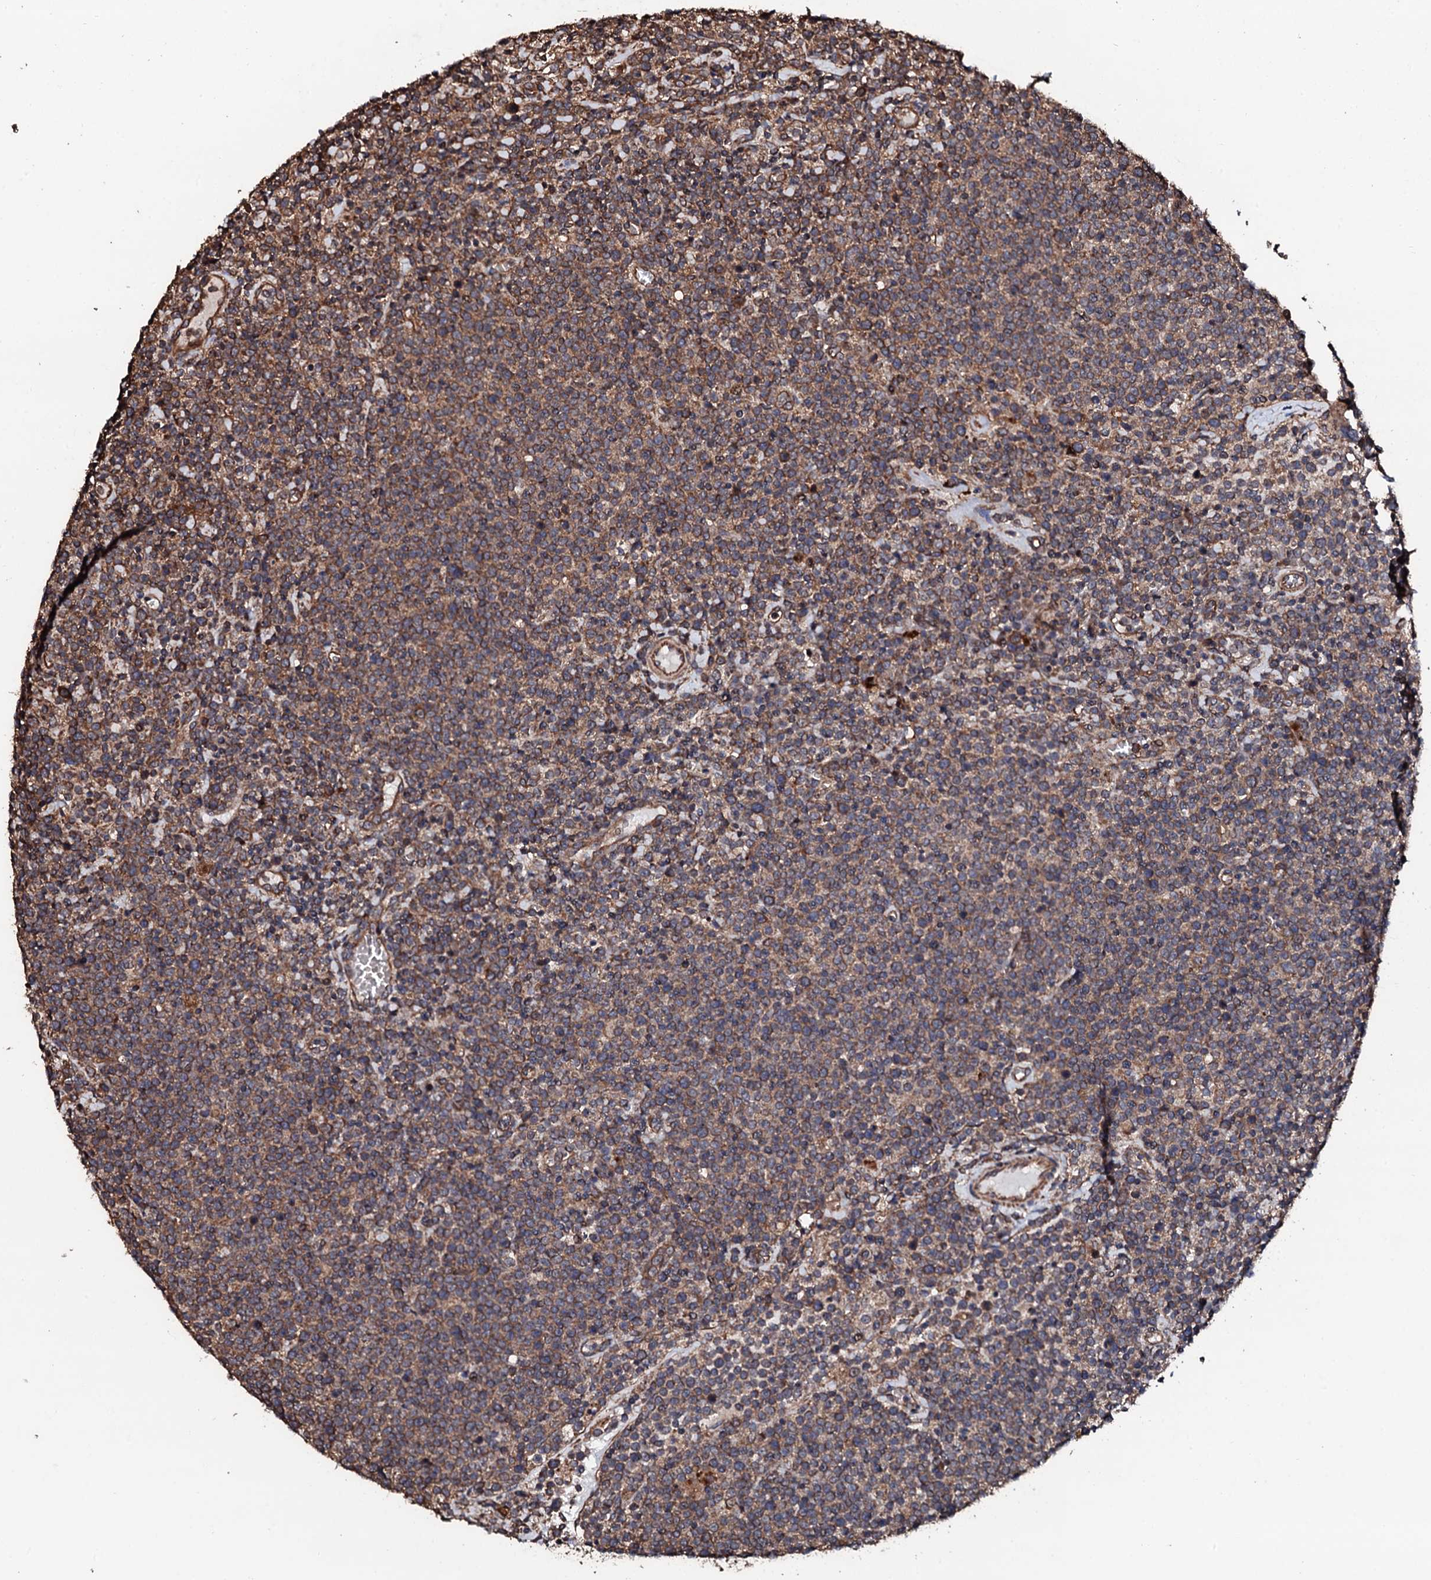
{"staining": {"intensity": "moderate", "quantity": ">75%", "location": "cytoplasmic/membranous"}, "tissue": "lymphoma", "cell_type": "Tumor cells", "image_type": "cancer", "snomed": [{"axis": "morphology", "description": "Malignant lymphoma, non-Hodgkin's type, High grade"}, {"axis": "topography", "description": "Lymph node"}], "caption": "Moderate cytoplasmic/membranous expression for a protein is identified in about >75% of tumor cells of lymphoma using immunohistochemistry (IHC).", "gene": "CKAP5", "patient": {"sex": "male", "age": 61}}